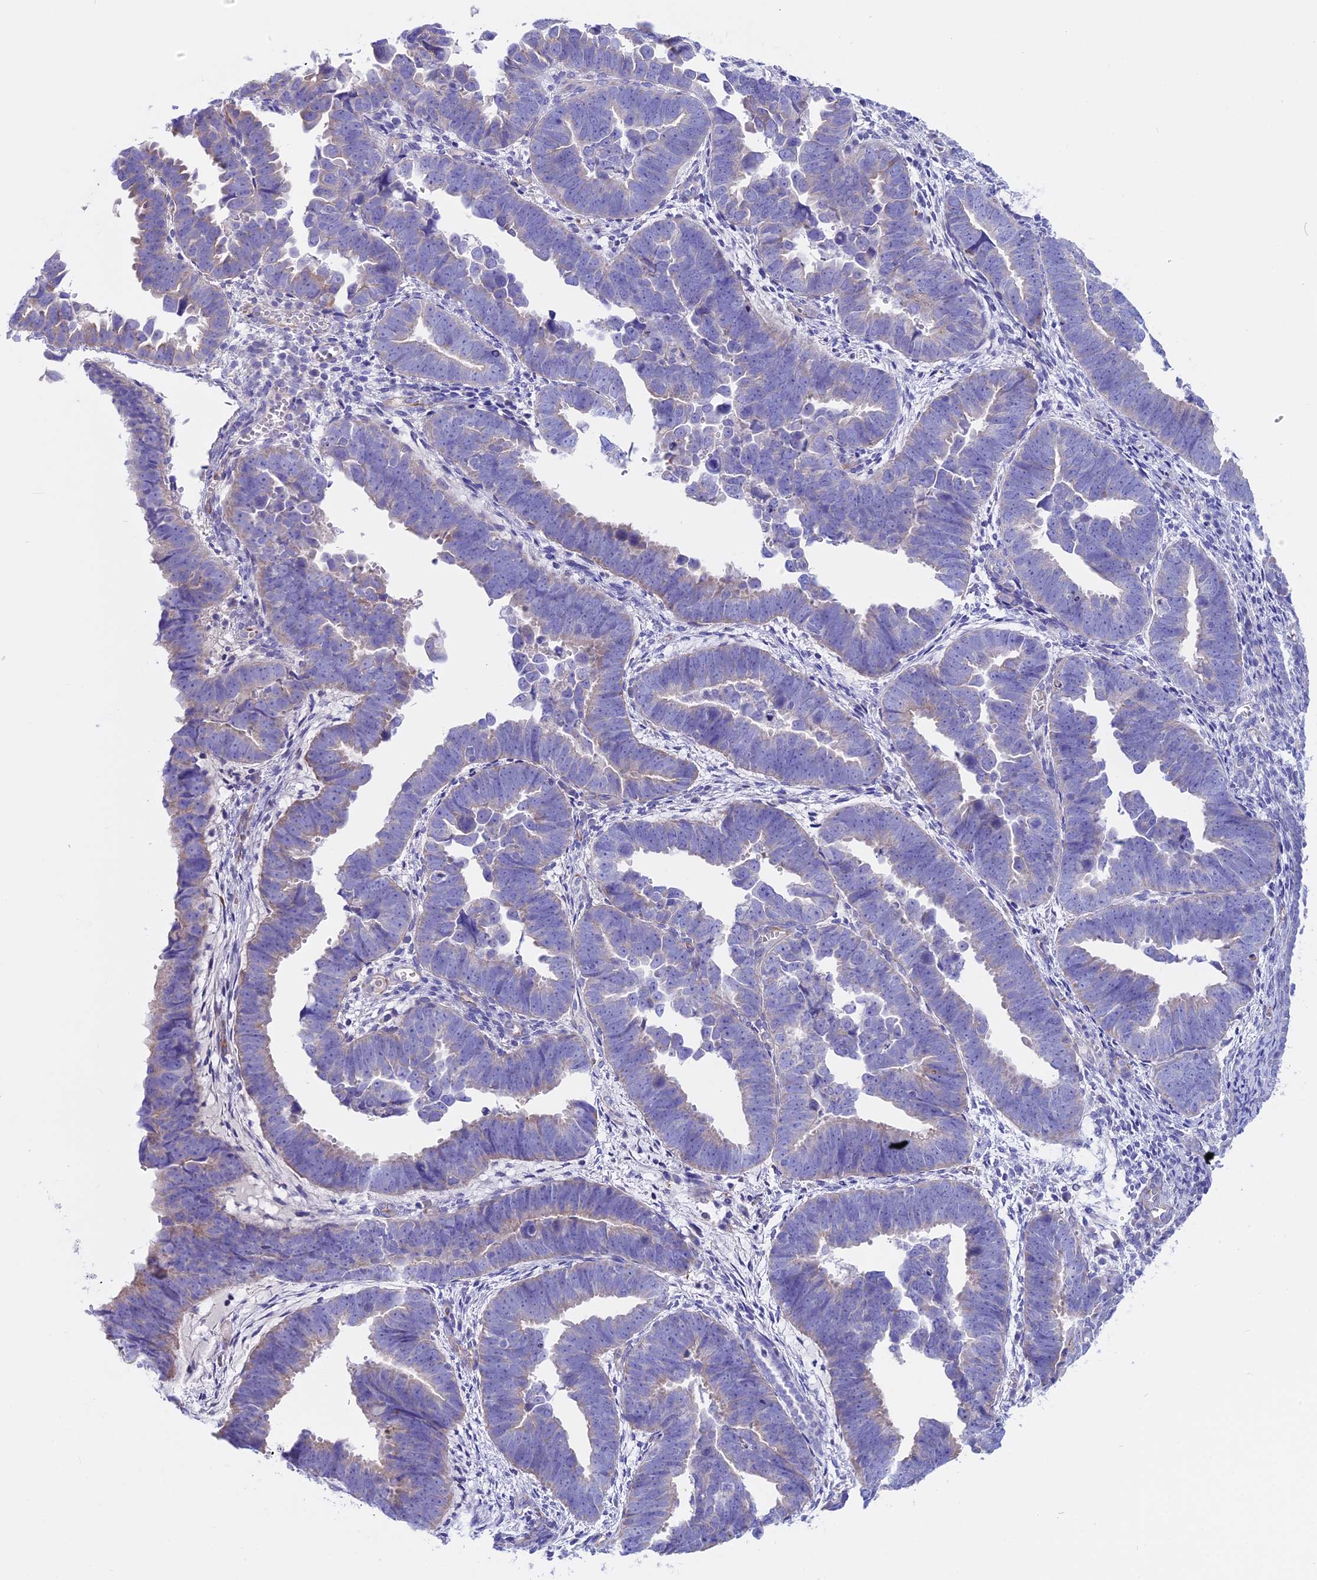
{"staining": {"intensity": "negative", "quantity": "none", "location": "none"}, "tissue": "endometrial cancer", "cell_type": "Tumor cells", "image_type": "cancer", "snomed": [{"axis": "morphology", "description": "Adenocarcinoma, NOS"}, {"axis": "topography", "description": "Endometrium"}], "caption": "Micrograph shows no protein positivity in tumor cells of endometrial cancer tissue.", "gene": "TMEM138", "patient": {"sex": "female", "age": 75}}